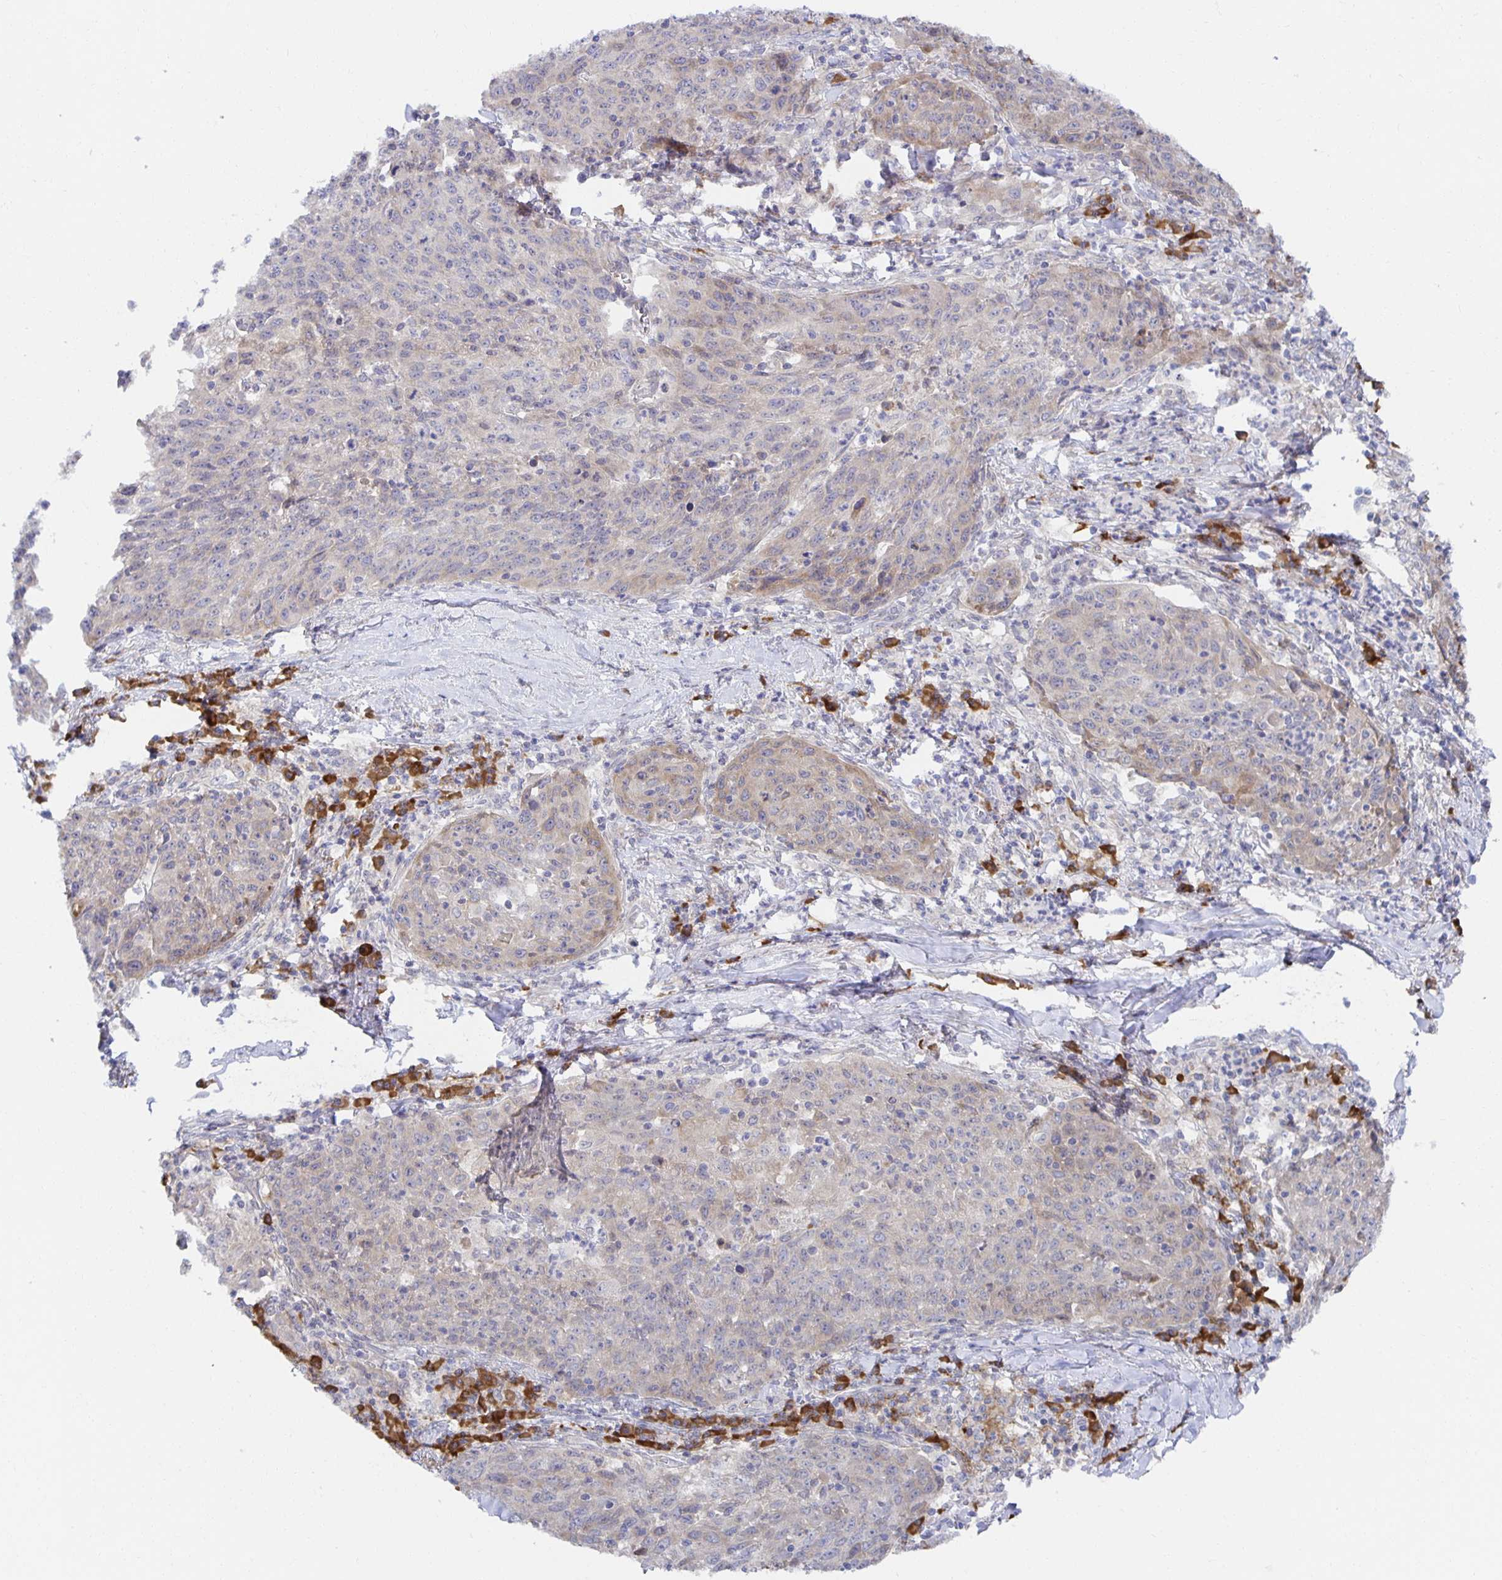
{"staining": {"intensity": "negative", "quantity": "none", "location": "none"}, "tissue": "lung cancer", "cell_type": "Tumor cells", "image_type": "cancer", "snomed": [{"axis": "morphology", "description": "Squamous cell carcinoma, NOS"}, {"axis": "morphology", "description": "Squamous cell carcinoma, metastatic, NOS"}, {"axis": "topography", "description": "Bronchus"}, {"axis": "topography", "description": "Lung"}], "caption": "A micrograph of squamous cell carcinoma (lung) stained for a protein demonstrates no brown staining in tumor cells.", "gene": "BAD", "patient": {"sex": "male", "age": 62}}